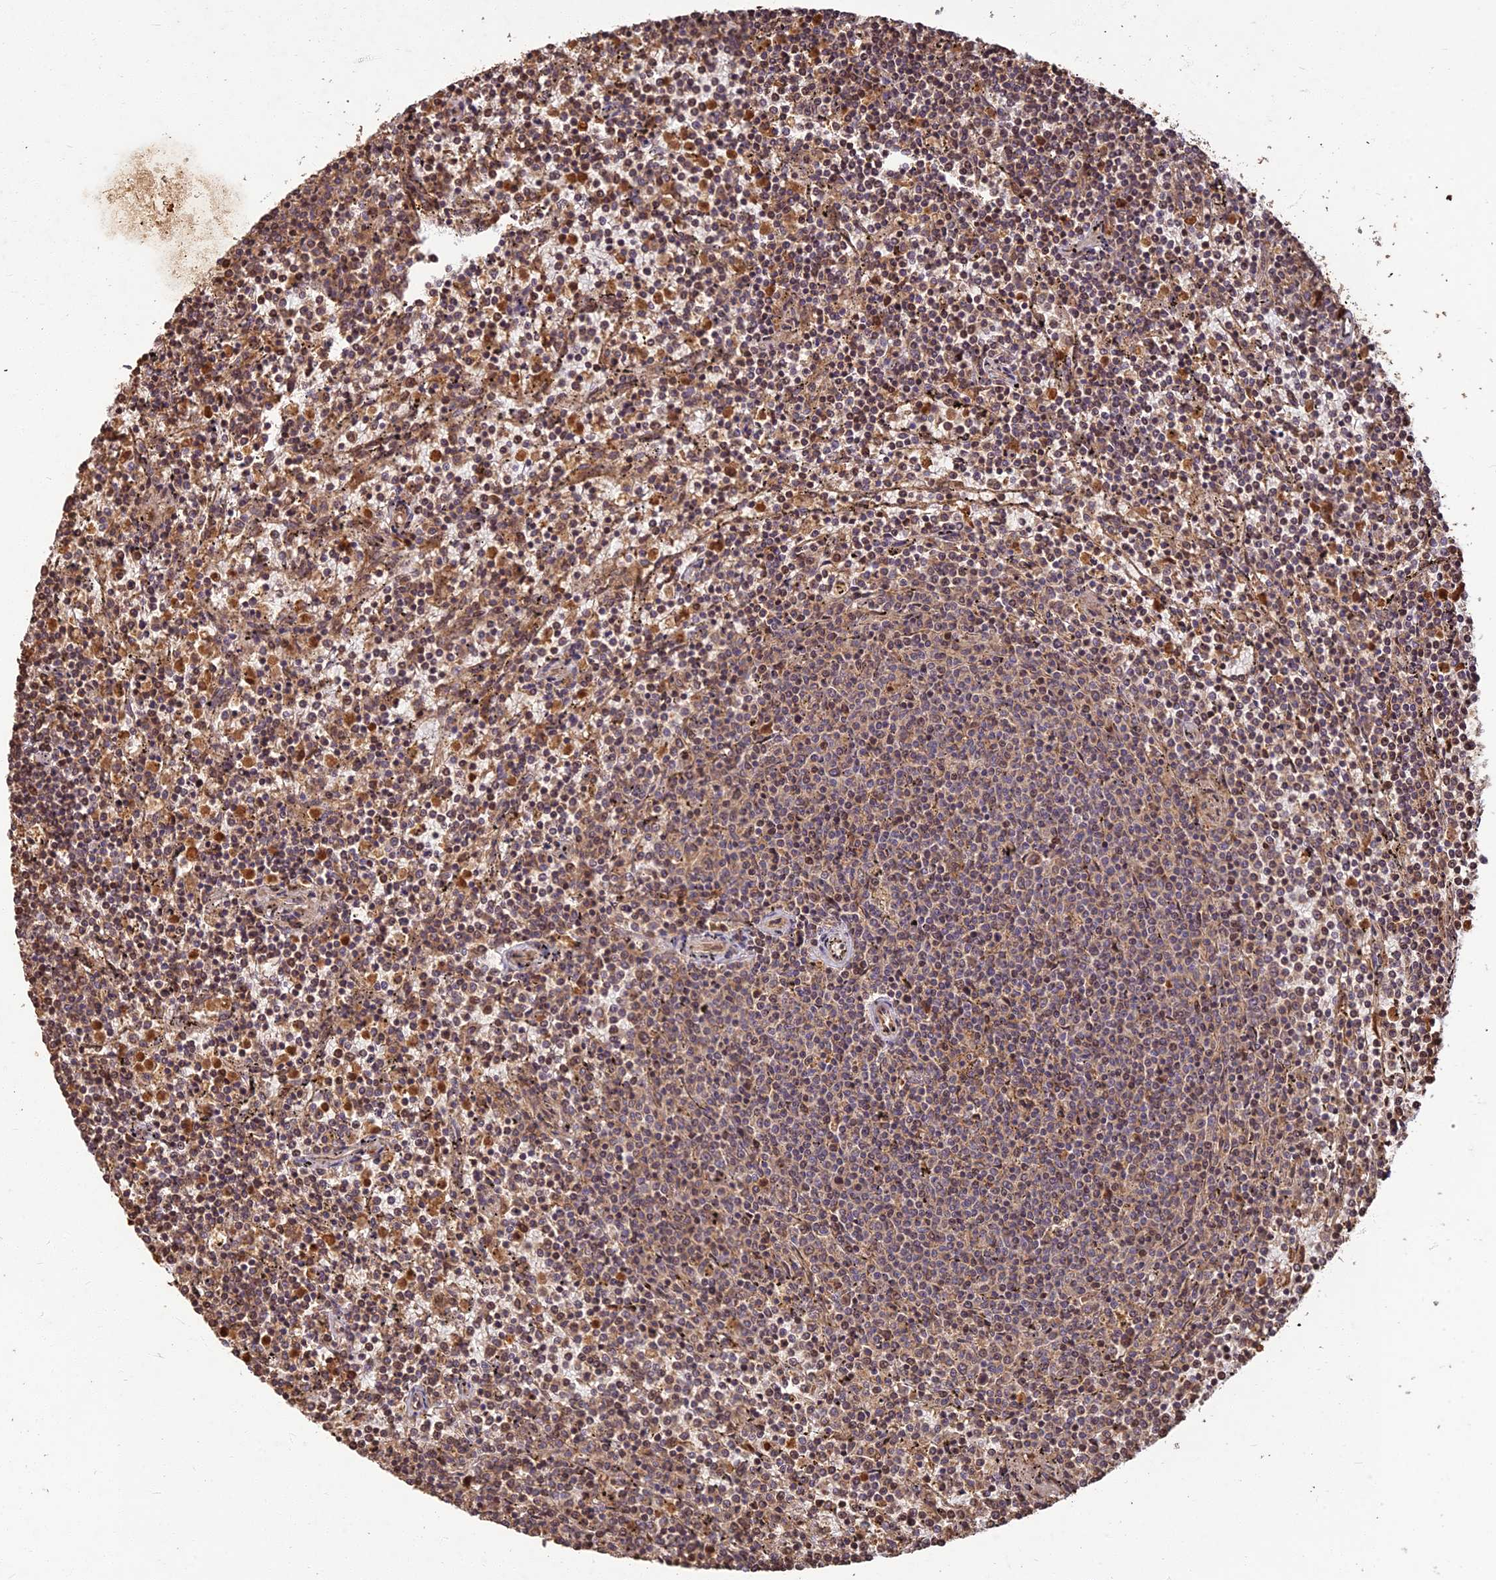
{"staining": {"intensity": "moderate", "quantity": "<25%", "location": "nuclear"}, "tissue": "lymphoma", "cell_type": "Tumor cells", "image_type": "cancer", "snomed": [{"axis": "morphology", "description": "Malignant lymphoma, non-Hodgkin's type, Low grade"}, {"axis": "topography", "description": "Spleen"}], "caption": "Moderate nuclear staining is present in about <25% of tumor cells in lymphoma.", "gene": "CORO1C", "patient": {"sex": "female", "age": 50}}